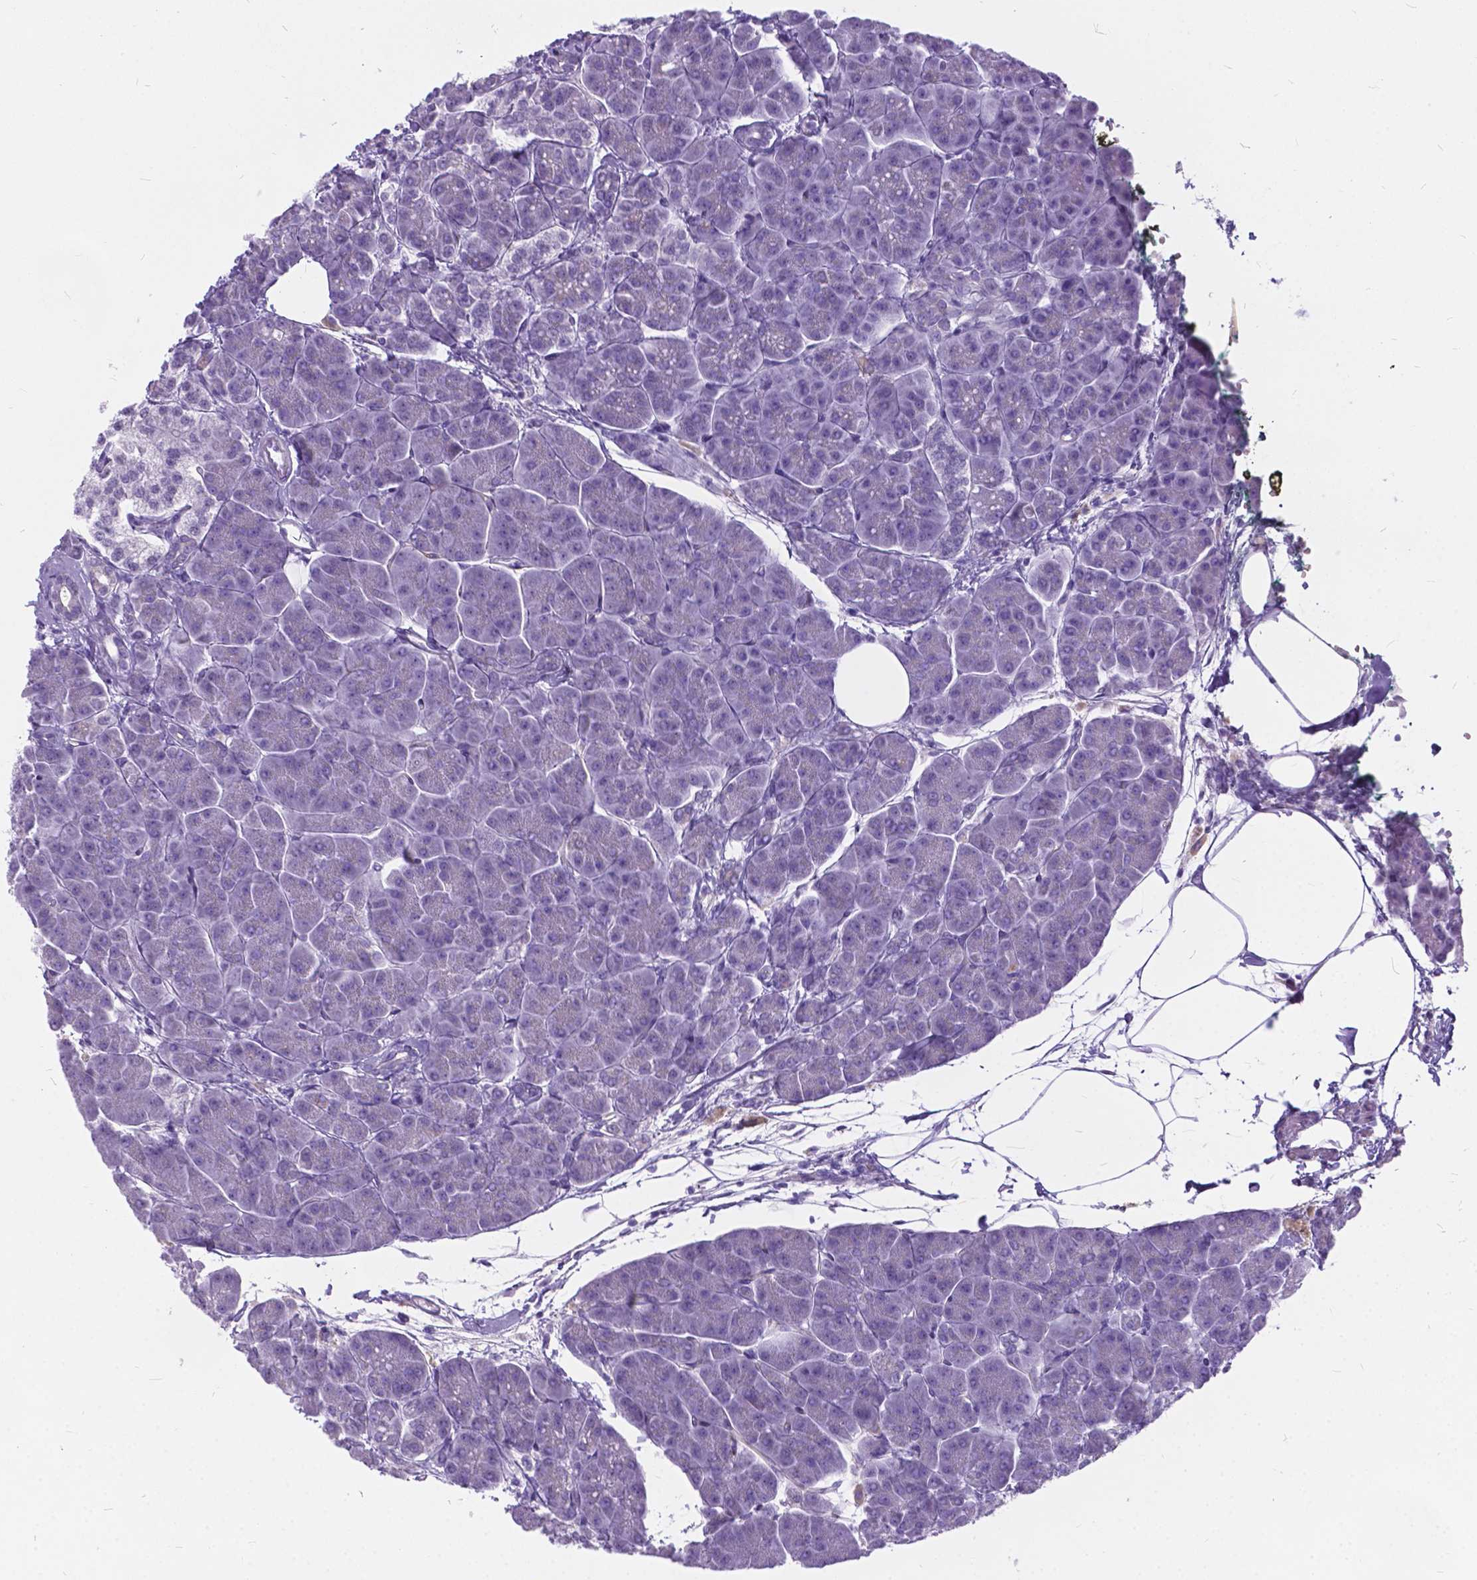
{"staining": {"intensity": "negative", "quantity": "none", "location": "none"}, "tissue": "pancreas", "cell_type": "Exocrine glandular cells", "image_type": "normal", "snomed": [{"axis": "morphology", "description": "Normal tissue, NOS"}, {"axis": "topography", "description": "Adipose tissue"}, {"axis": "topography", "description": "Pancreas"}, {"axis": "topography", "description": "Peripheral nerve tissue"}], "caption": "IHC of benign pancreas exhibits no staining in exocrine glandular cells.", "gene": "BSND", "patient": {"sex": "female", "age": 58}}